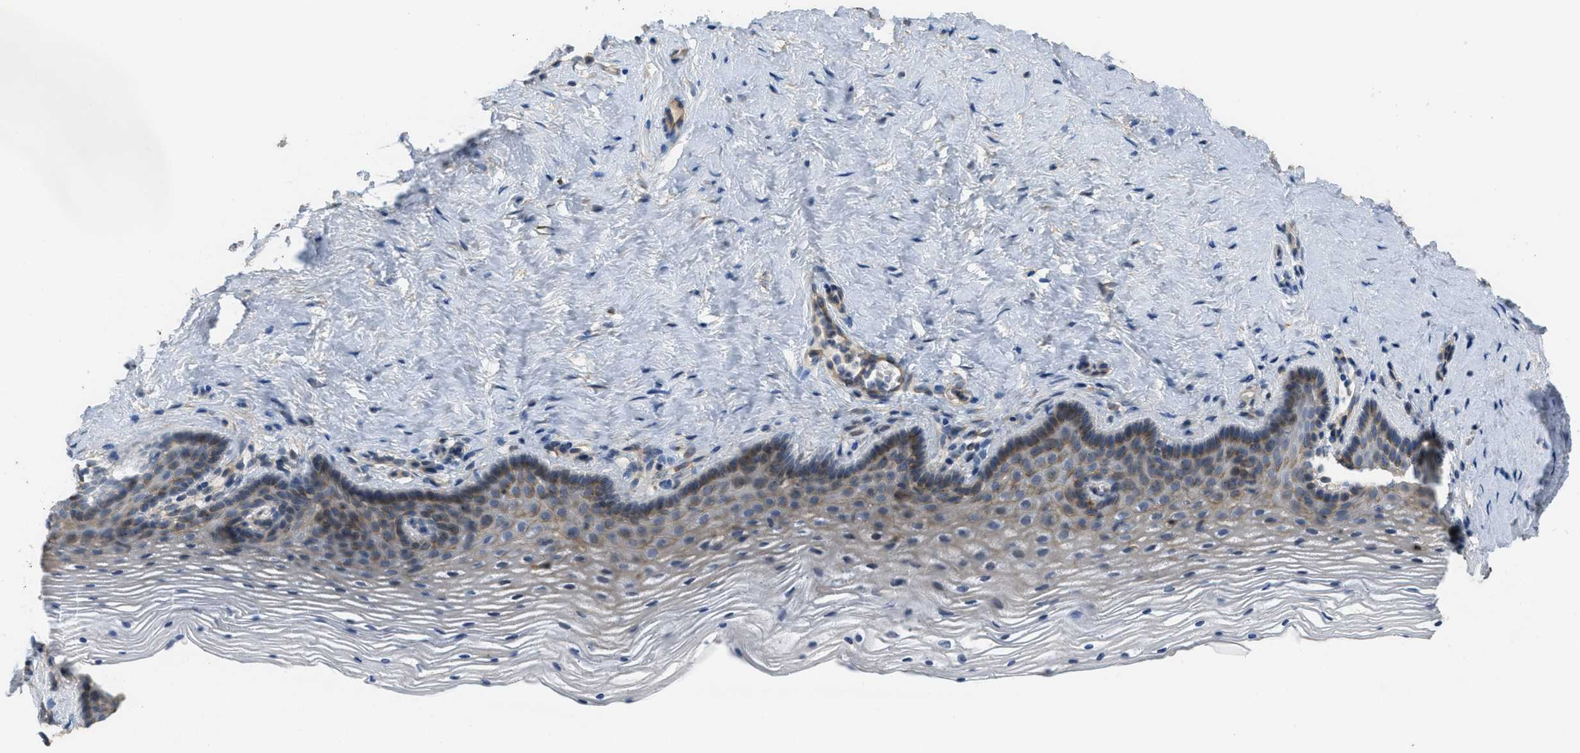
{"staining": {"intensity": "weak", "quantity": "<25%", "location": "cytoplasmic/membranous"}, "tissue": "vagina", "cell_type": "Squamous epithelial cells", "image_type": "normal", "snomed": [{"axis": "morphology", "description": "Normal tissue, NOS"}, {"axis": "topography", "description": "Vagina"}], "caption": "Normal vagina was stained to show a protein in brown. There is no significant staining in squamous epithelial cells. (Stains: DAB (3,3'-diaminobenzidine) IHC with hematoxylin counter stain, Microscopy: brightfield microscopy at high magnification).", "gene": "ADCY5", "patient": {"sex": "female", "age": 32}}